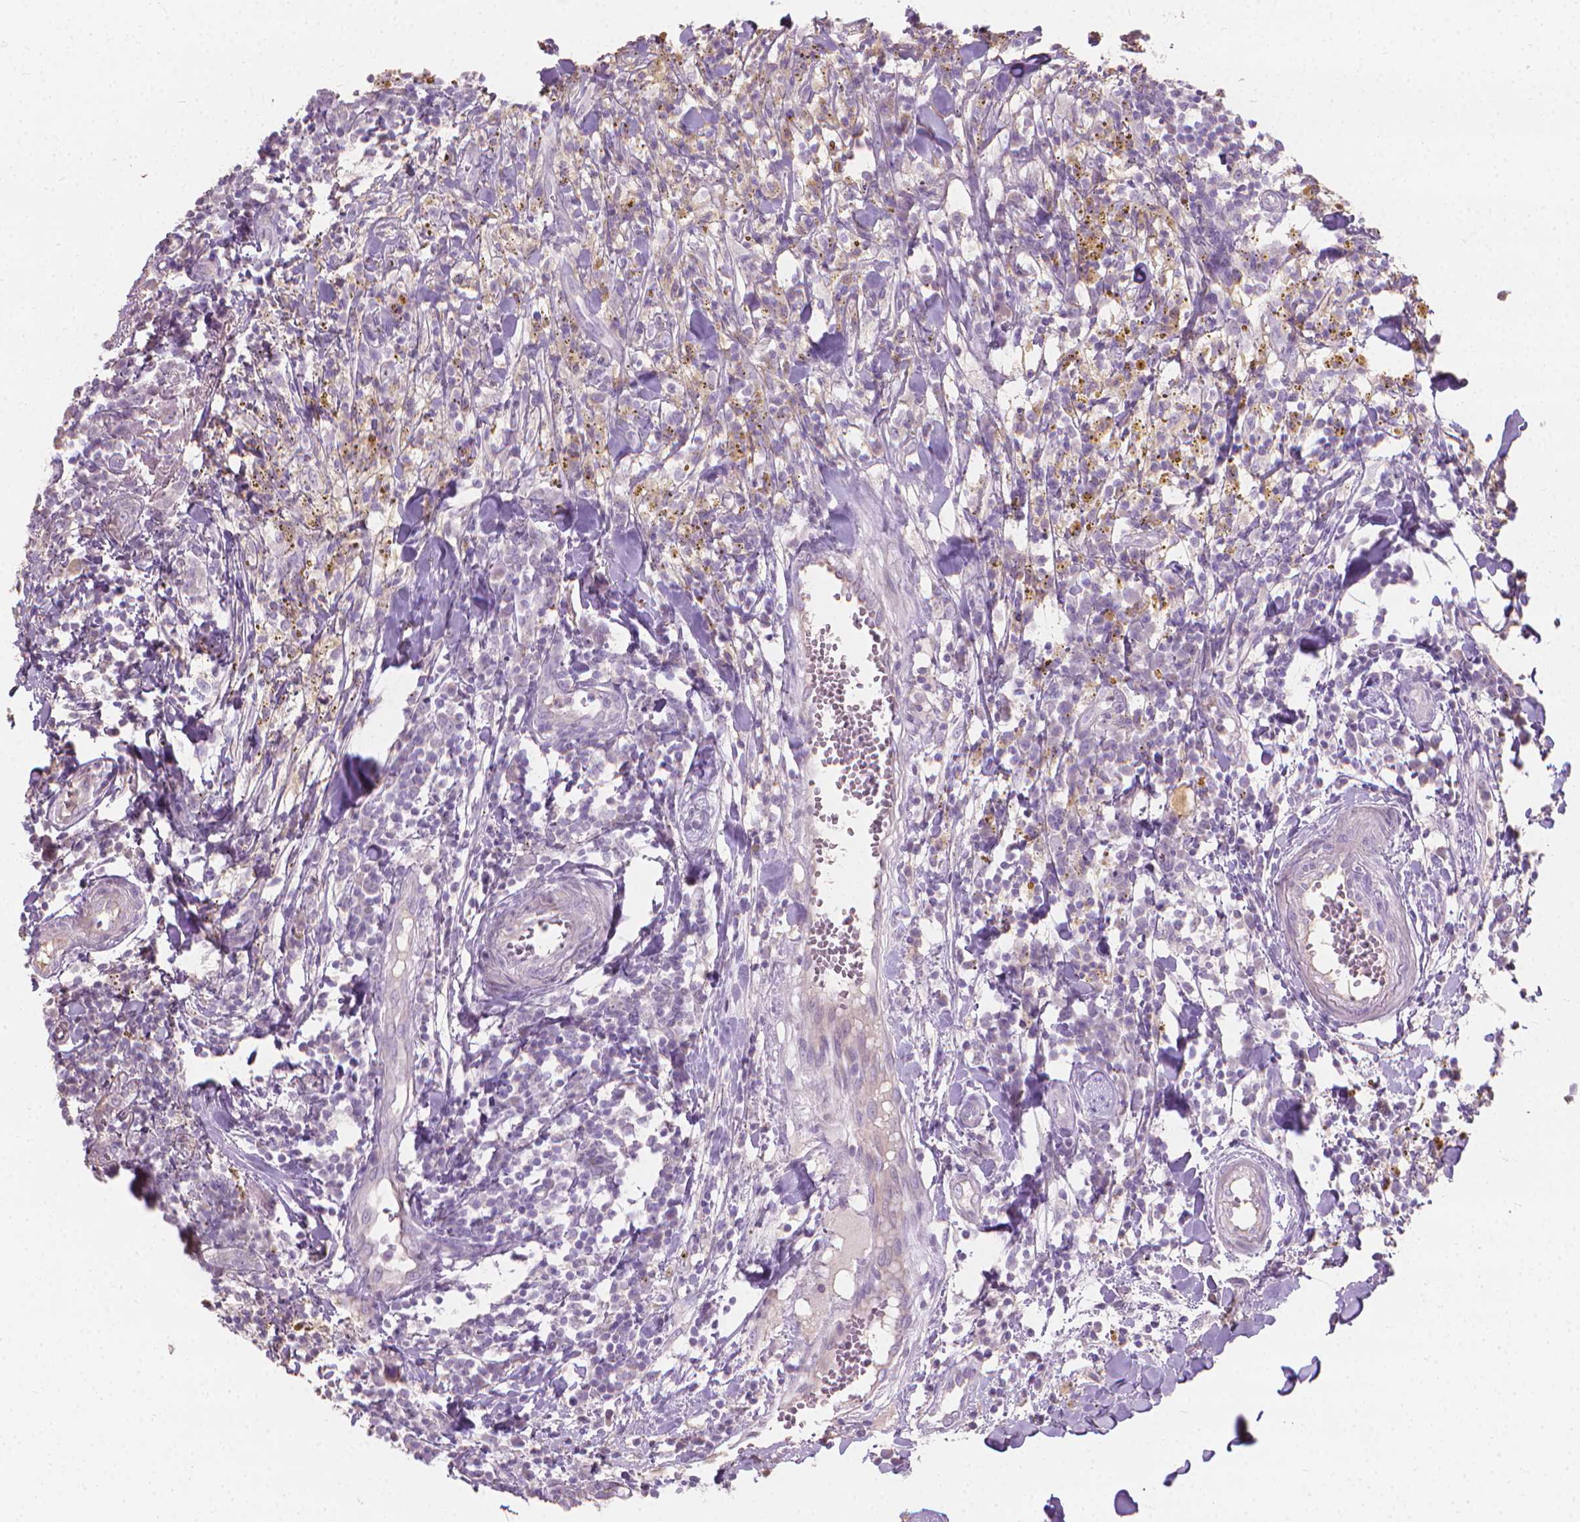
{"staining": {"intensity": "negative", "quantity": "none", "location": "none"}, "tissue": "breast cancer", "cell_type": "Tumor cells", "image_type": "cancer", "snomed": [{"axis": "morphology", "description": "Duct carcinoma"}, {"axis": "topography", "description": "Breast"}], "caption": "Immunohistochemical staining of human breast cancer displays no significant staining in tumor cells. Brightfield microscopy of immunohistochemistry stained with DAB (brown) and hematoxylin (blue), captured at high magnification.", "gene": "CABCOCO1", "patient": {"sex": "female", "age": 30}}